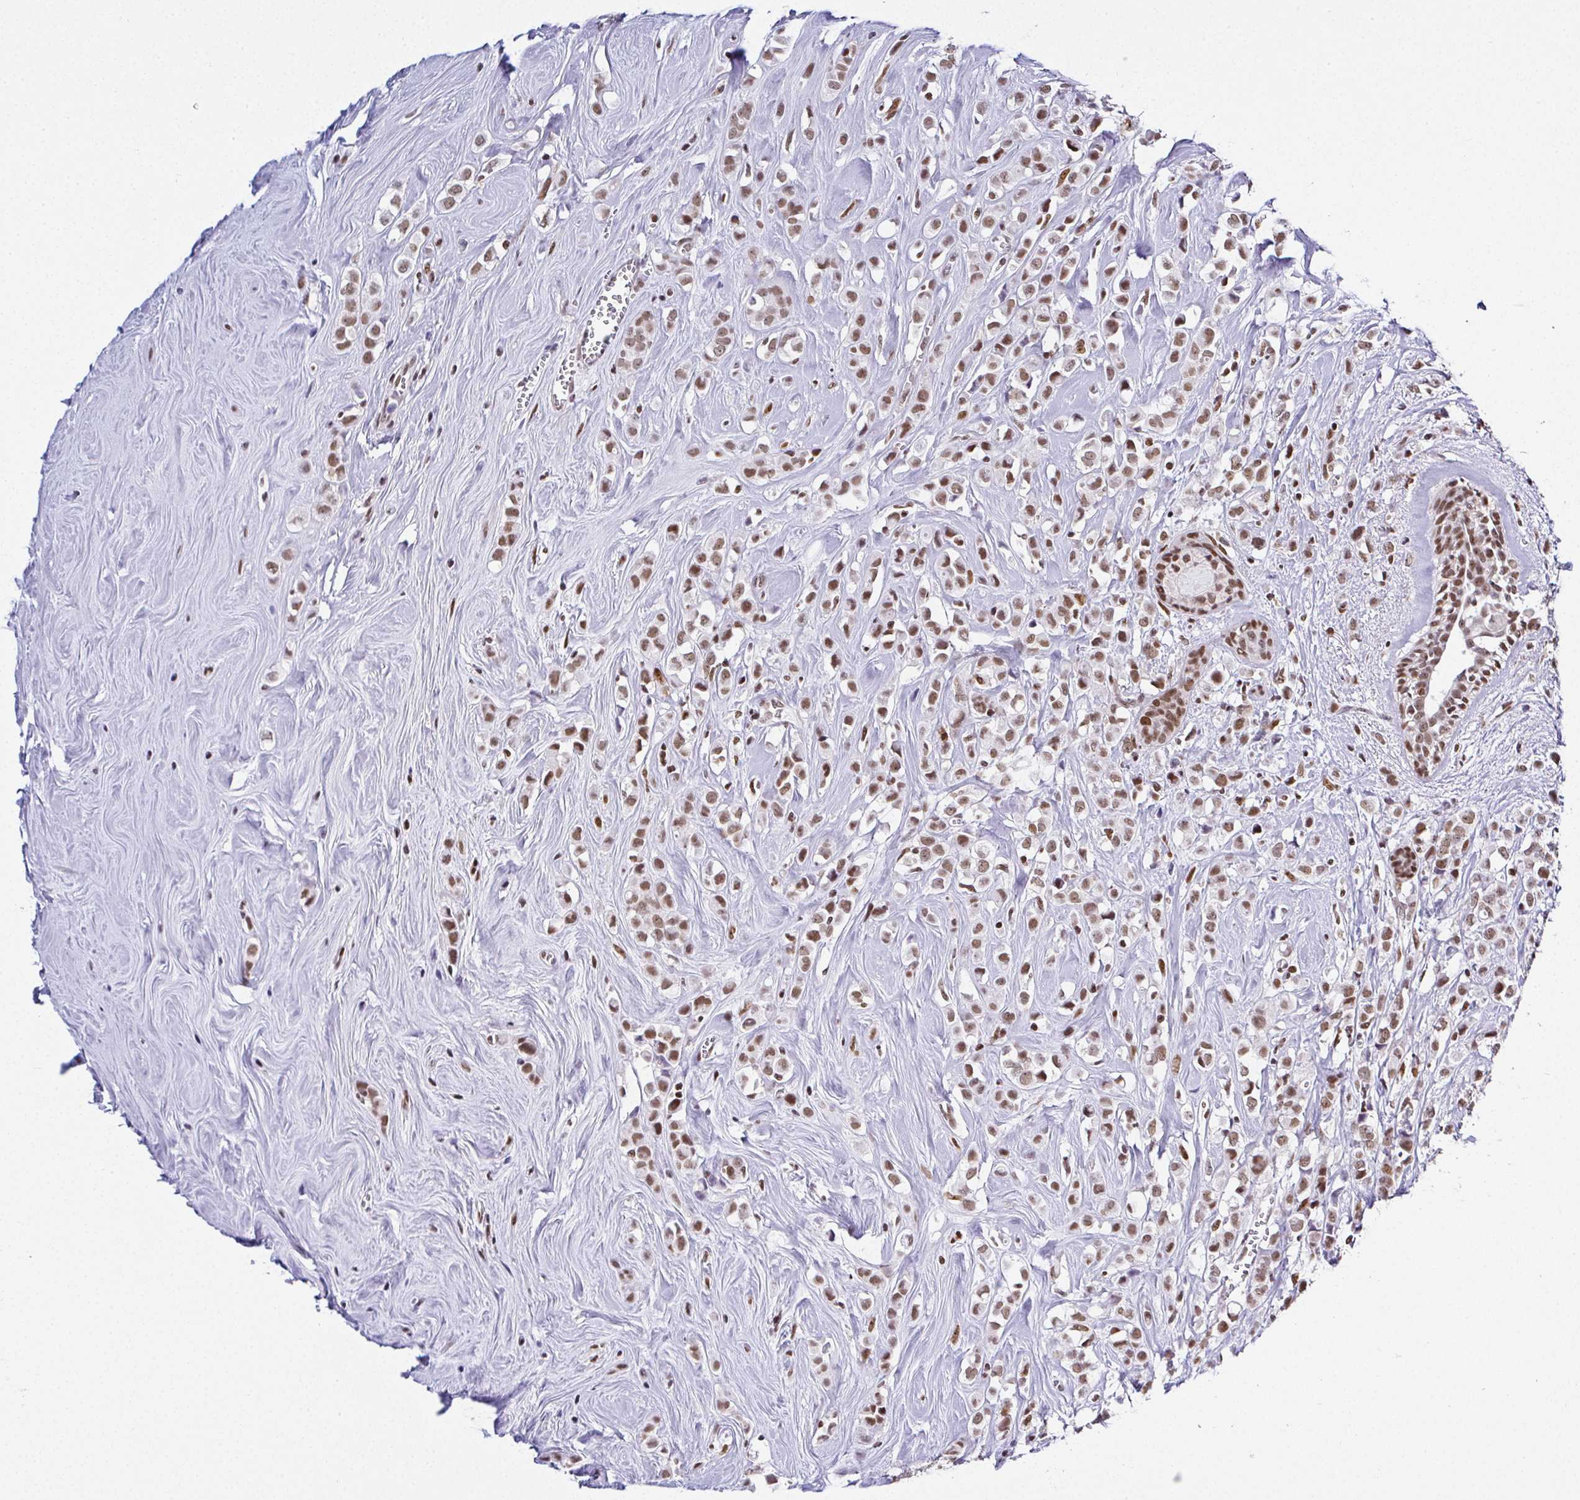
{"staining": {"intensity": "moderate", "quantity": ">75%", "location": "nuclear"}, "tissue": "breast cancer", "cell_type": "Tumor cells", "image_type": "cancer", "snomed": [{"axis": "morphology", "description": "Duct carcinoma"}, {"axis": "topography", "description": "Breast"}], "caption": "Moderate nuclear positivity is present in about >75% of tumor cells in breast intraductal carcinoma. Ihc stains the protein in brown and the nuclei are stained blue.", "gene": "DR1", "patient": {"sex": "female", "age": 80}}